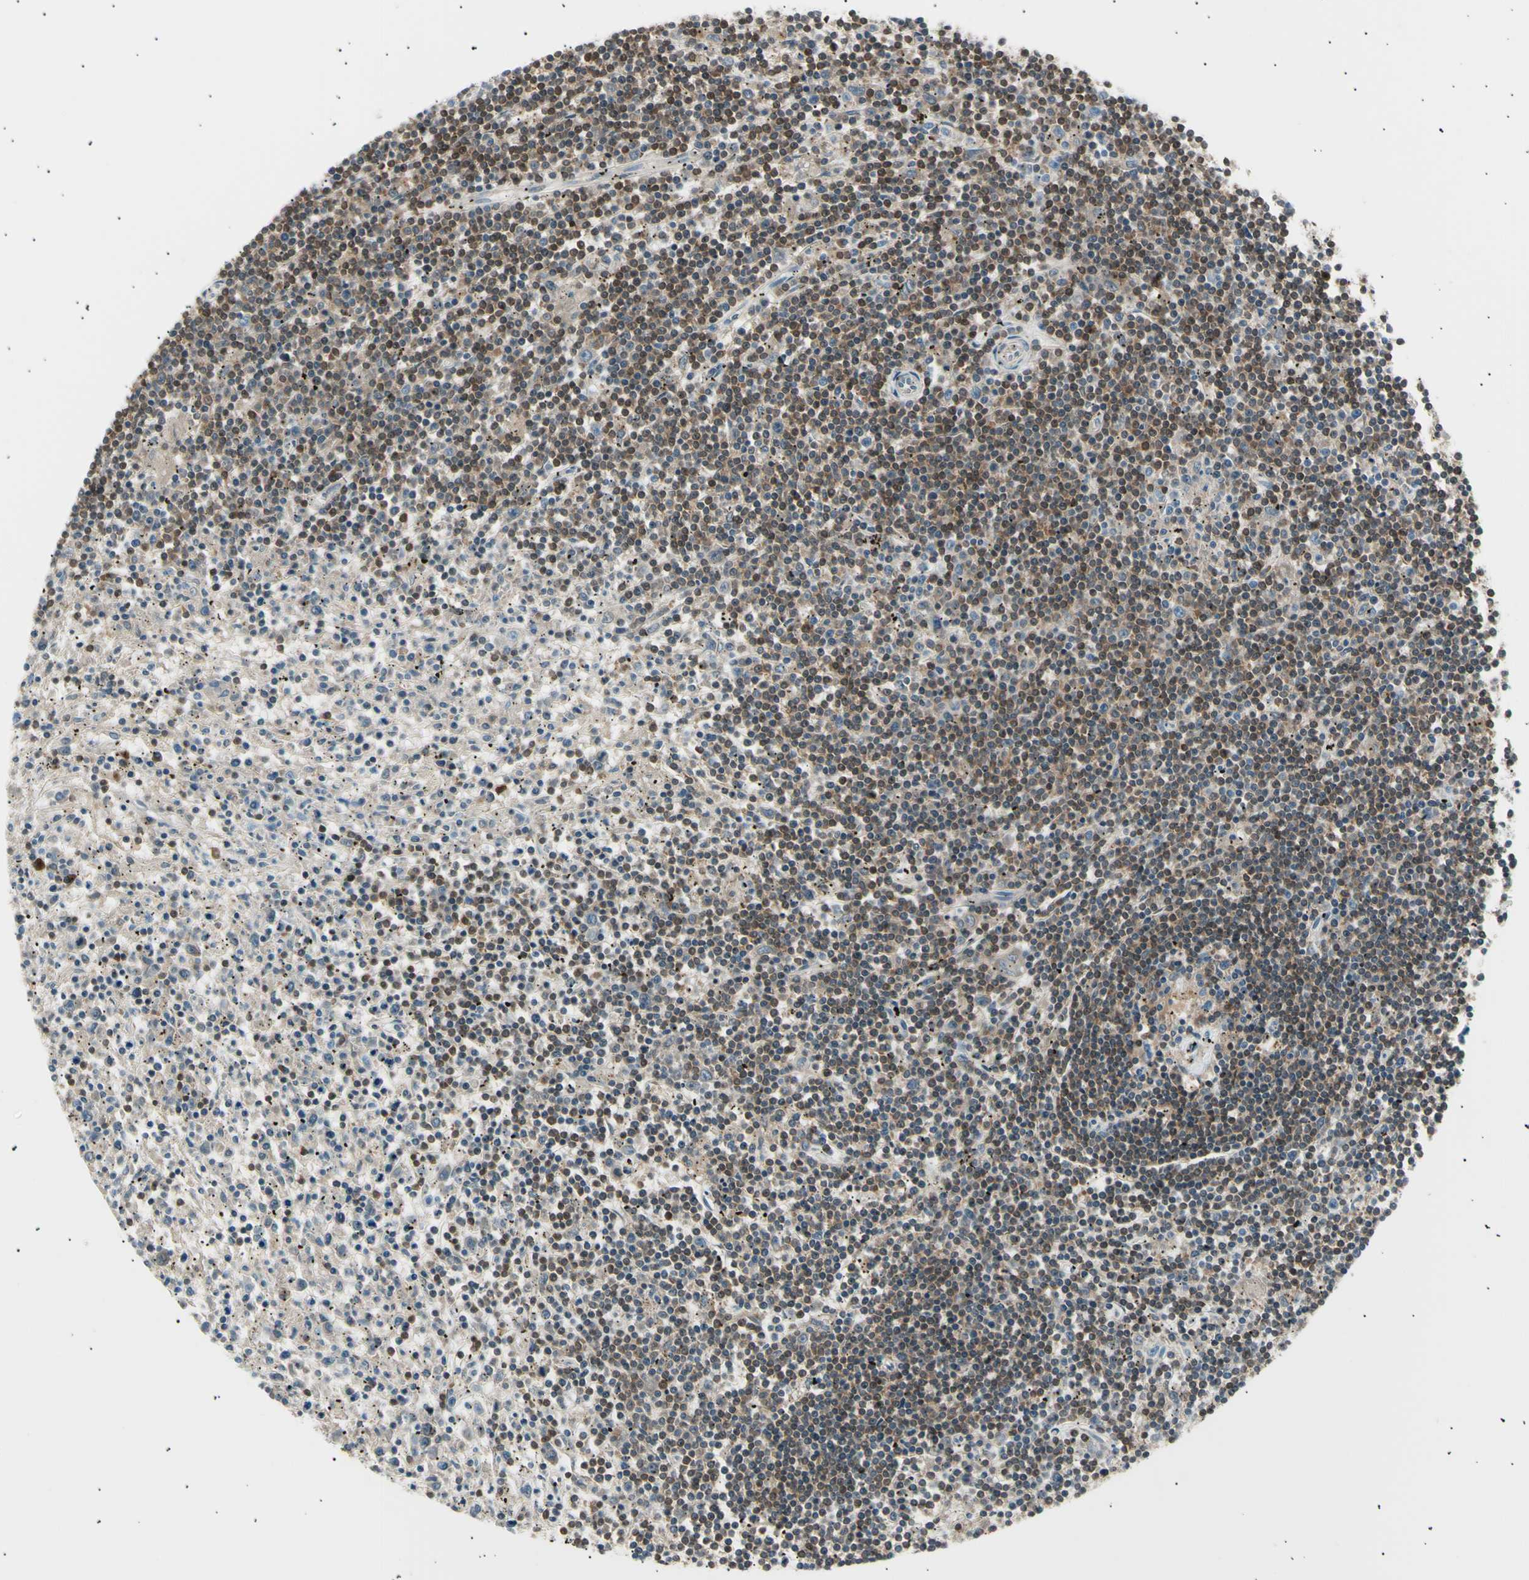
{"staining": {"intensity": "moderate", "quantity": ">75%", "location": "cytoplasmic/membranous,nuclear"}, "tissue": "lymphoma", "cell_type": "Tumor cells", "image_type": "cancer", "snomed": [{"axis": "morphology", "description": "Malignant lymphoma, non-Hodgkin's type, Low grade"}, {"axis": "topography", "description": "Spleen"}], "caption": "A micrograph of lymphoma stained for a protein exhibits moderate cytoplasmic/membranous and nuclear brown staining in tumor cells. (IHC, brightfield microscopy, high magnification).", "gene": "LHPP", "patient": {"sex": "male", "age": 76}}